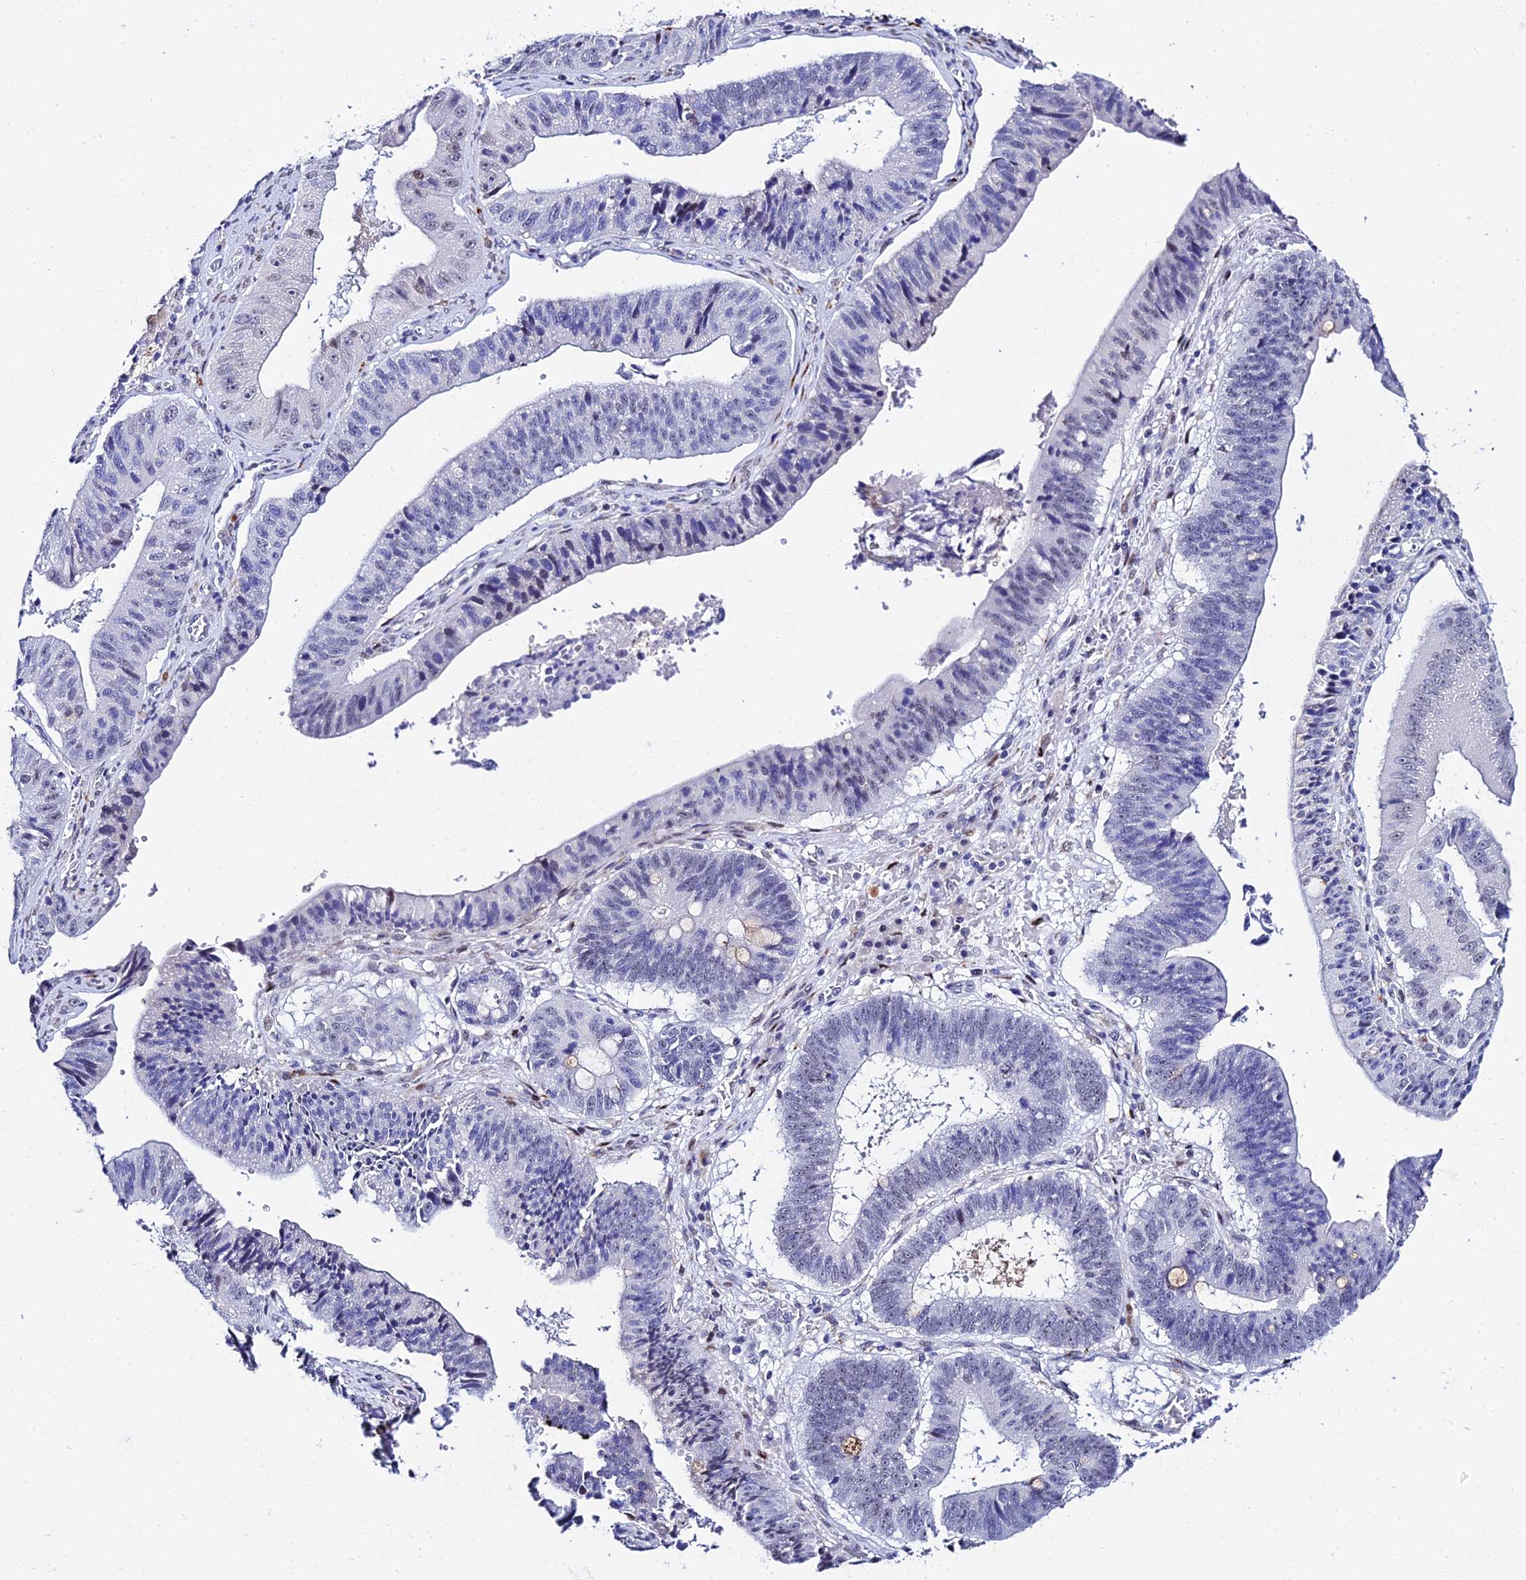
{"staining": {"intensity": "negative", "quantity": "none", "location": "none"}, "tissue": "stomach cancer", "cell_type": "Tumor cells", "image_type": "cancer", "snomed": [{"axis": "morphology", "description": "Adenocarcinoma, NOS"}, {"axis": "topography", "description": "Stomach"}], "caption": "DAB (3,3'-diaminobenzidine) immunohistochemical staining of human adenocarcinoma (stomach) shows no significant staining in tumor cells.", "gene": "POFUT2", "patient": {"sex": "male", "age": 59}}